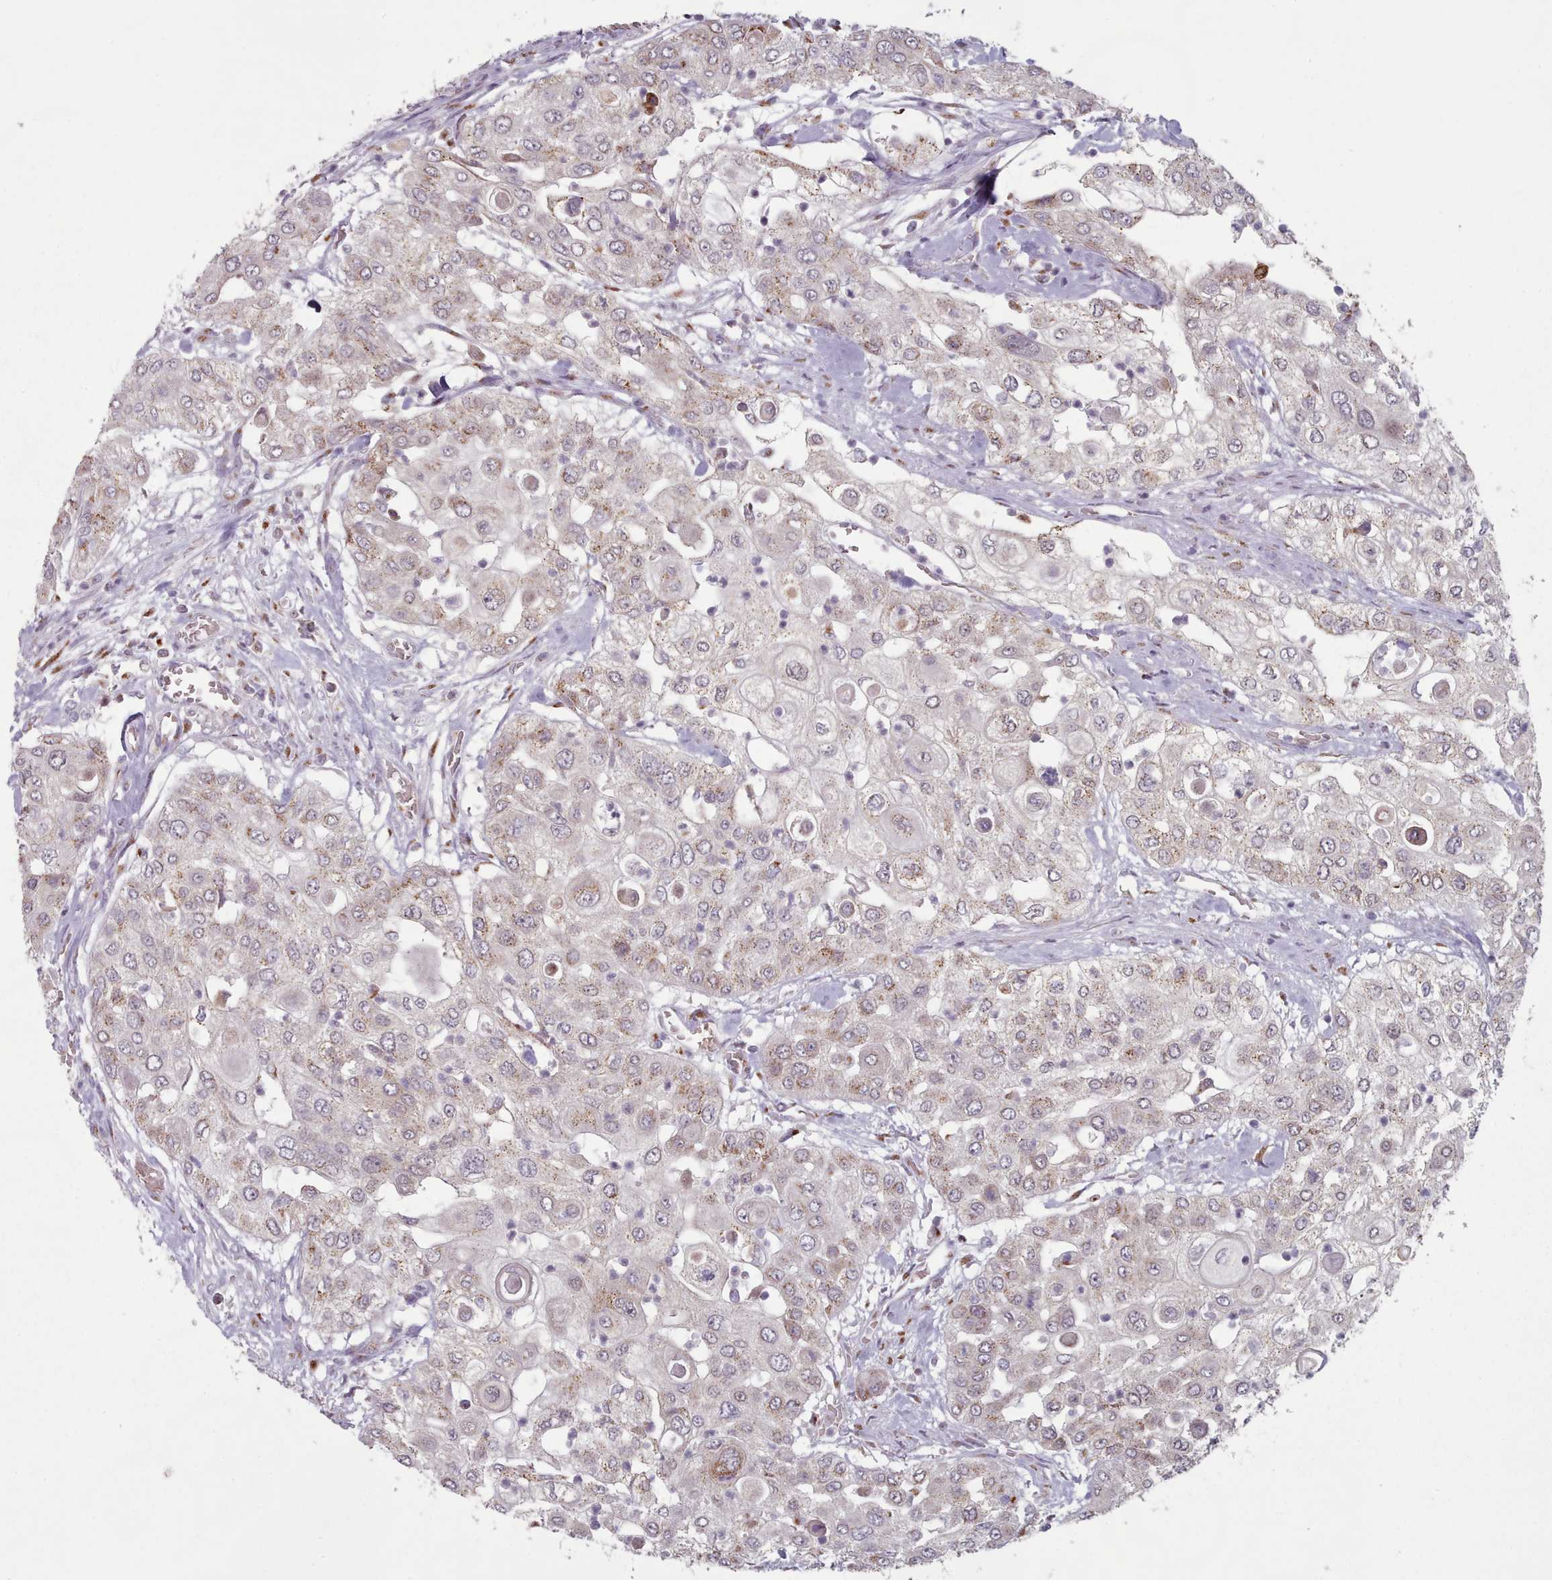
{"staining": {"intensity": "weak", "quantity": "25%-75%", "location": "cytoplasmic/membranous"}, "tissue": "urothelial cancer", "cell_type": "Tumor cells", "image_type": "cancer", "snomed": [{"axis": "morphology", "description": "Urothelial carcinoma, High grade"}, {"axis": "topography", "description": "Urinary bladder"}], "caption": "High-power microscopy captured an immunohistochemistry histopathology image of urothelial cancer, revealing weak cytoplasmic/membranous expression in approximately 25%-75% of tumor cells.", "gene": "MAN1B1", "patient": {"sex": "female", "age": 79}}